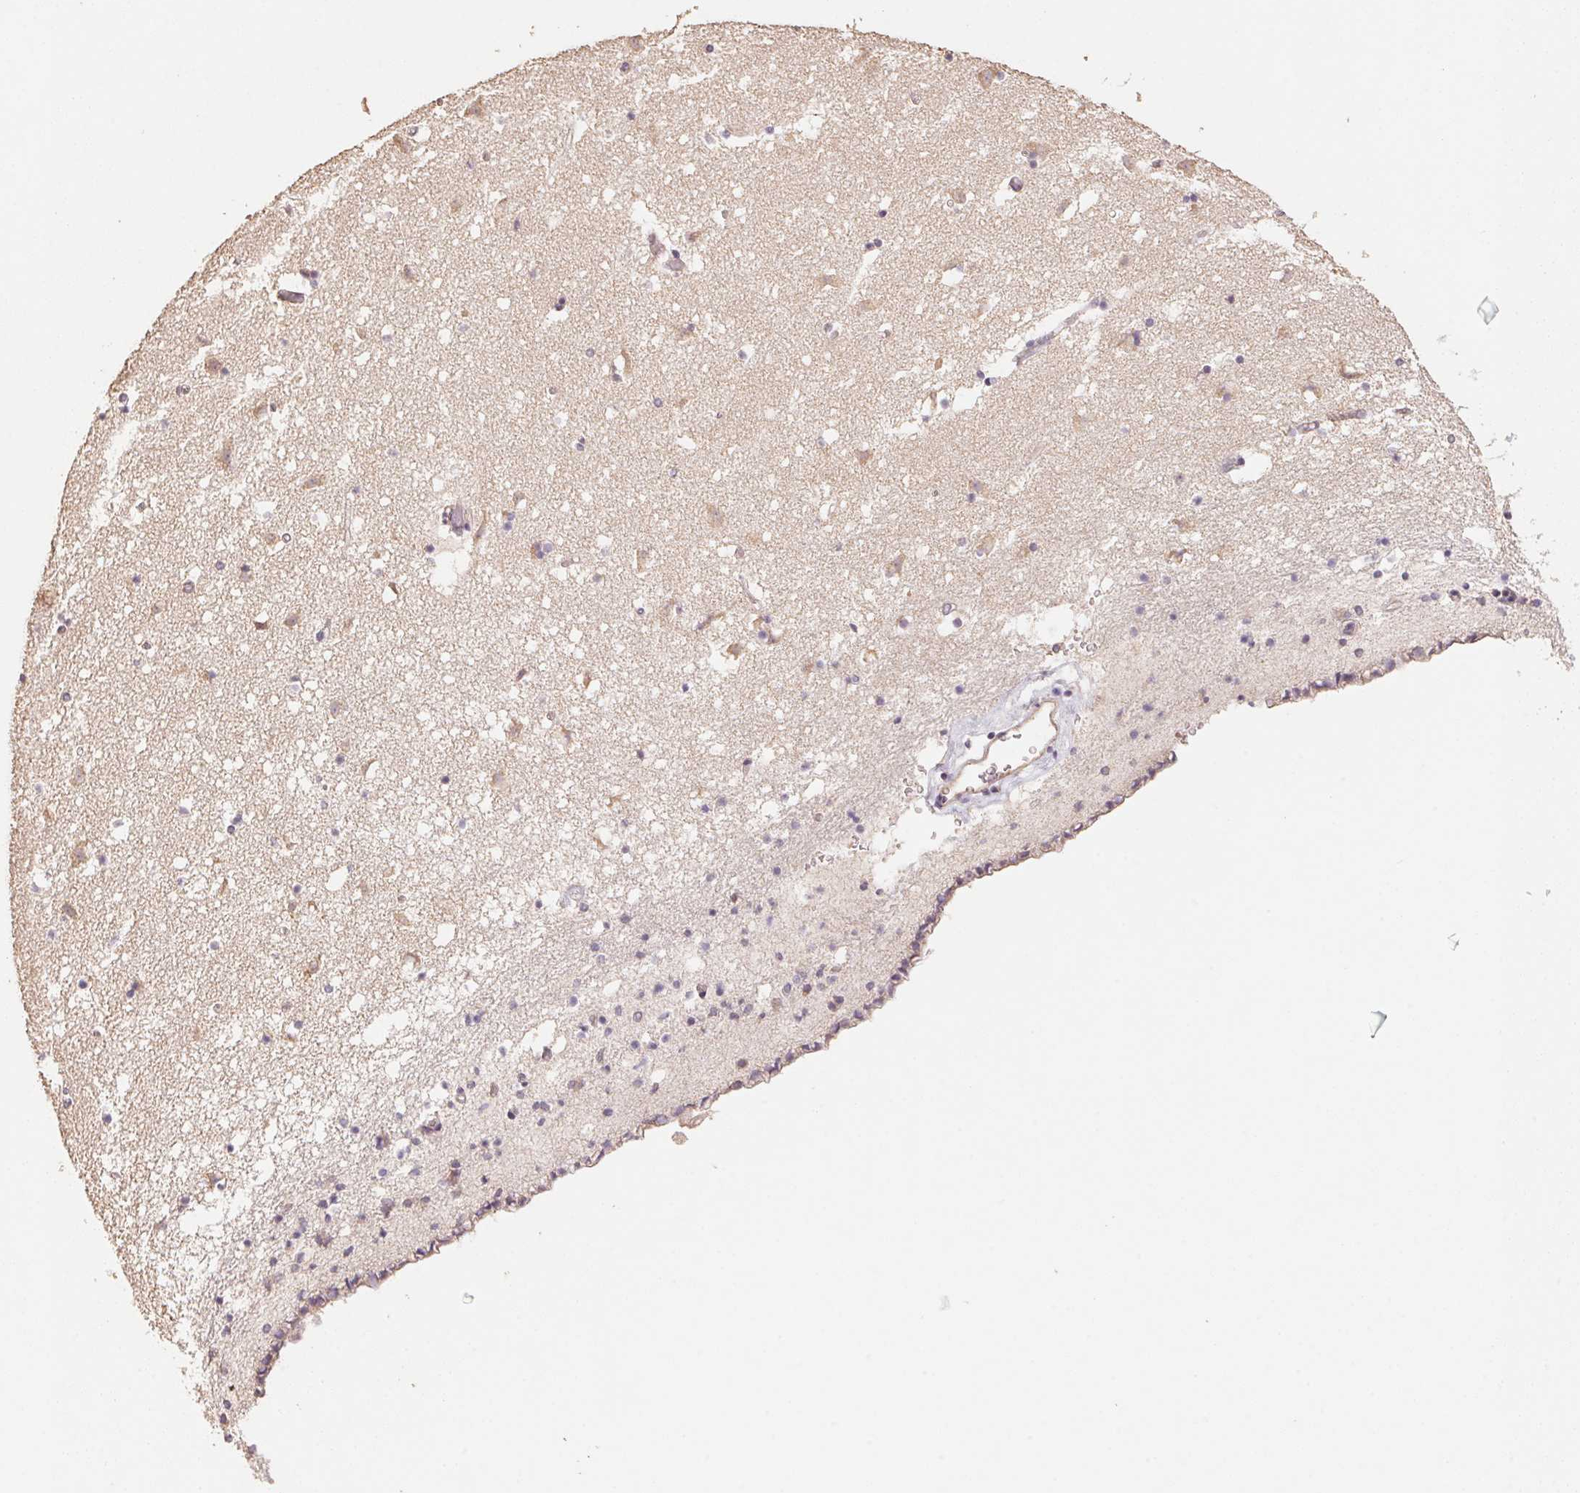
{"staining": {"intensity": "negative", "quantity": "none", "location": "none"}, "tissue": "caudate", "cell_type": "Glial cells", "image_type": "normal", "snomed": [{"axis": "morphology", "description": "Normal tissue, NOS"}, {"axis": "topography", "description": "Lateral ventricle wall"}], "caption": "Immunohistochemistry (IHC) histopathology image of normal caudate stained for a protein (brown), which shows no staining in glial cells. (DAB (3,3'-diaminobenzidine) IHC, high magnification).", "gene": "CENPF", "patient": {"sex": "female", "age": 42}}